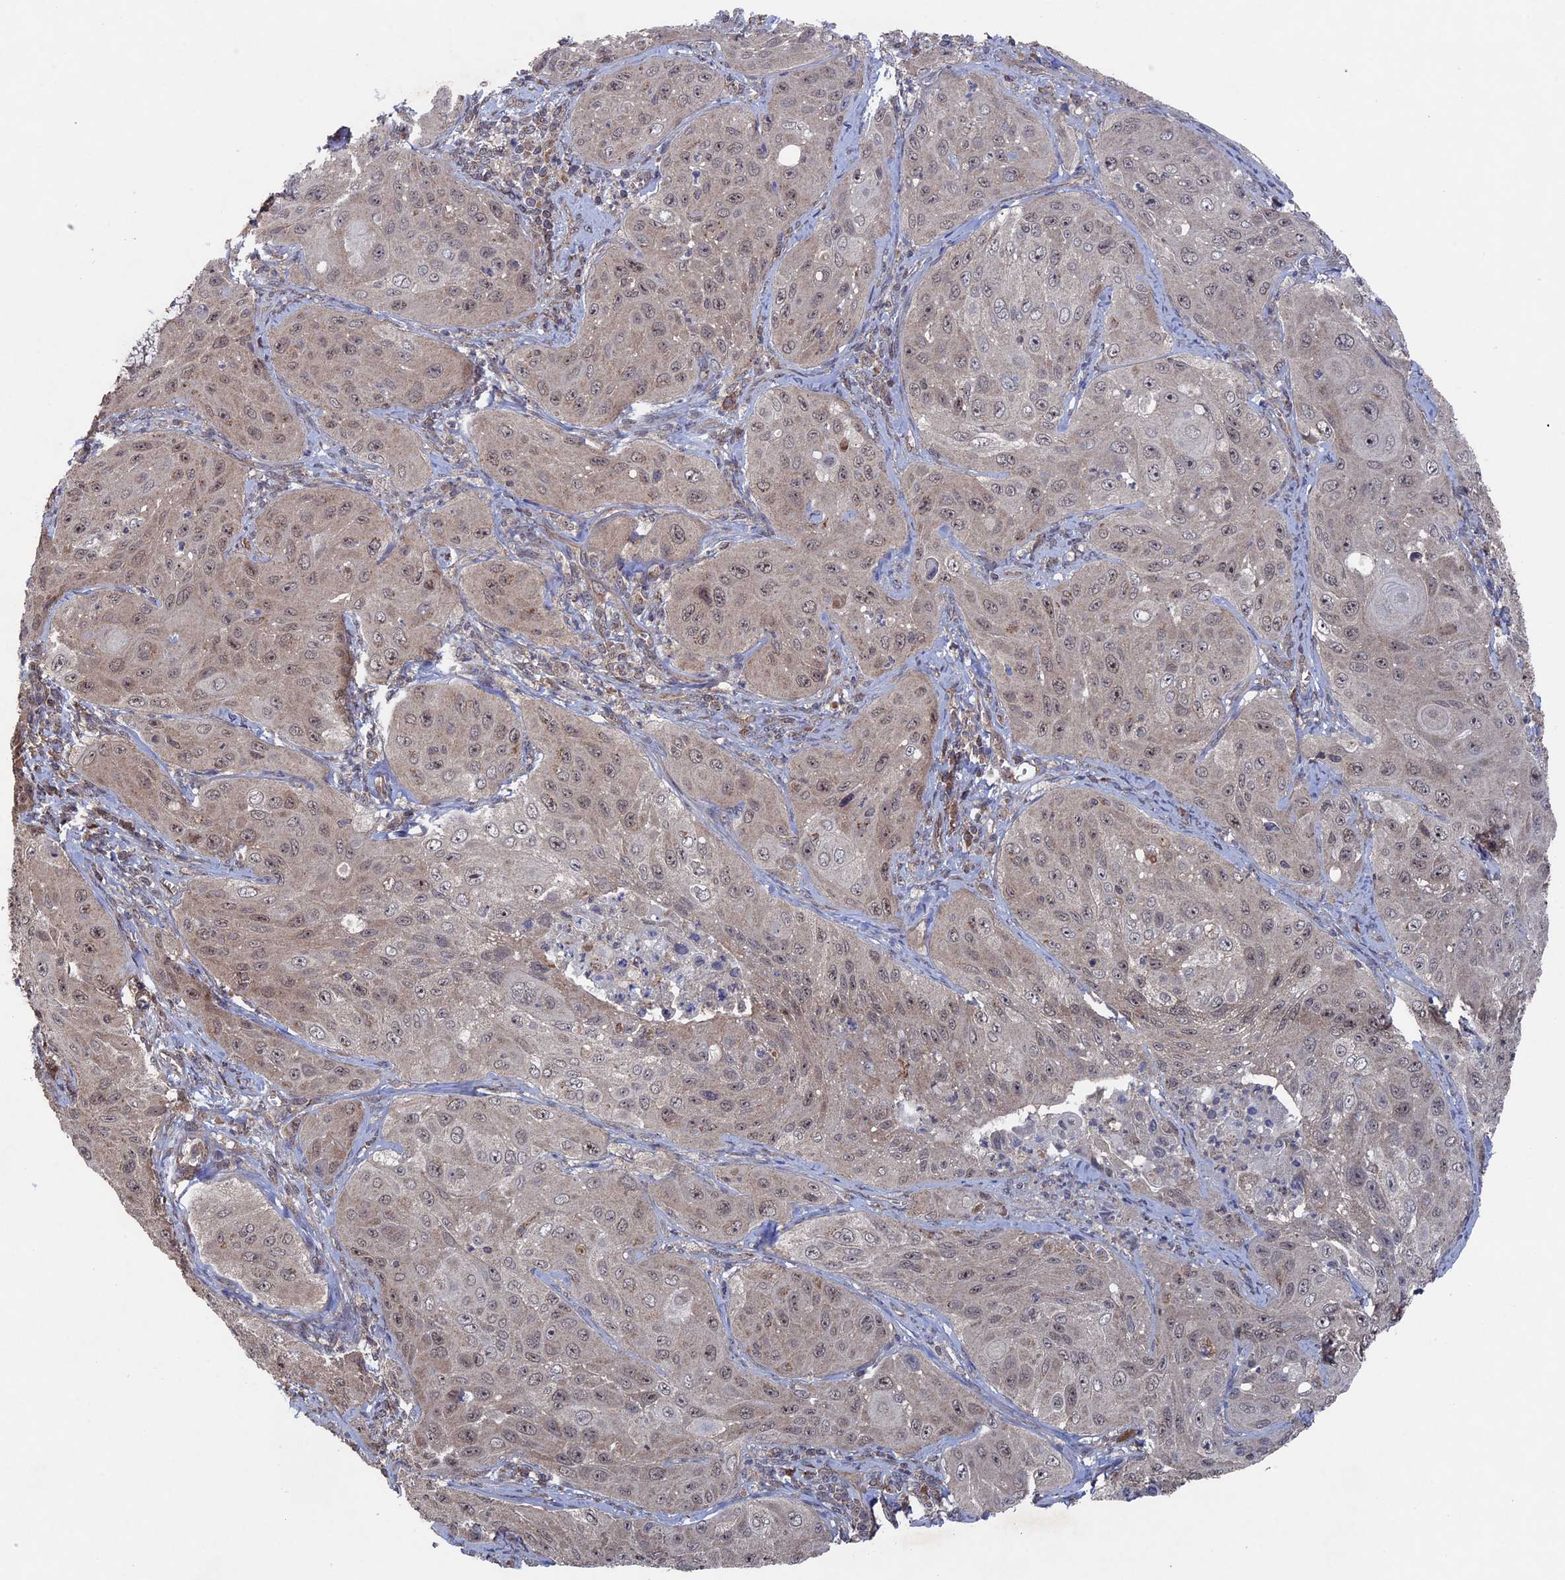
{"staining": {"intensity": "negative", "quantity": "none", "location": "none"}, "tissue": "cervical cancer", "cell_type": "Tumor cells", "image_type": "cancer", "snomed": [{"axis": "morphology", "description": "Squamous cell carcinoma, NOS"}, {"axis": "topography", "description": "Cervix"}], "caption": "The photomicrograph displays no staining of tumor cells in cervical squamous cell carcinoma. (Brightfield microscopy of DAB immunohistochemistry at high magnification).", "gene": "RAB15", "patient": {"sex": "female", "age": 42}}